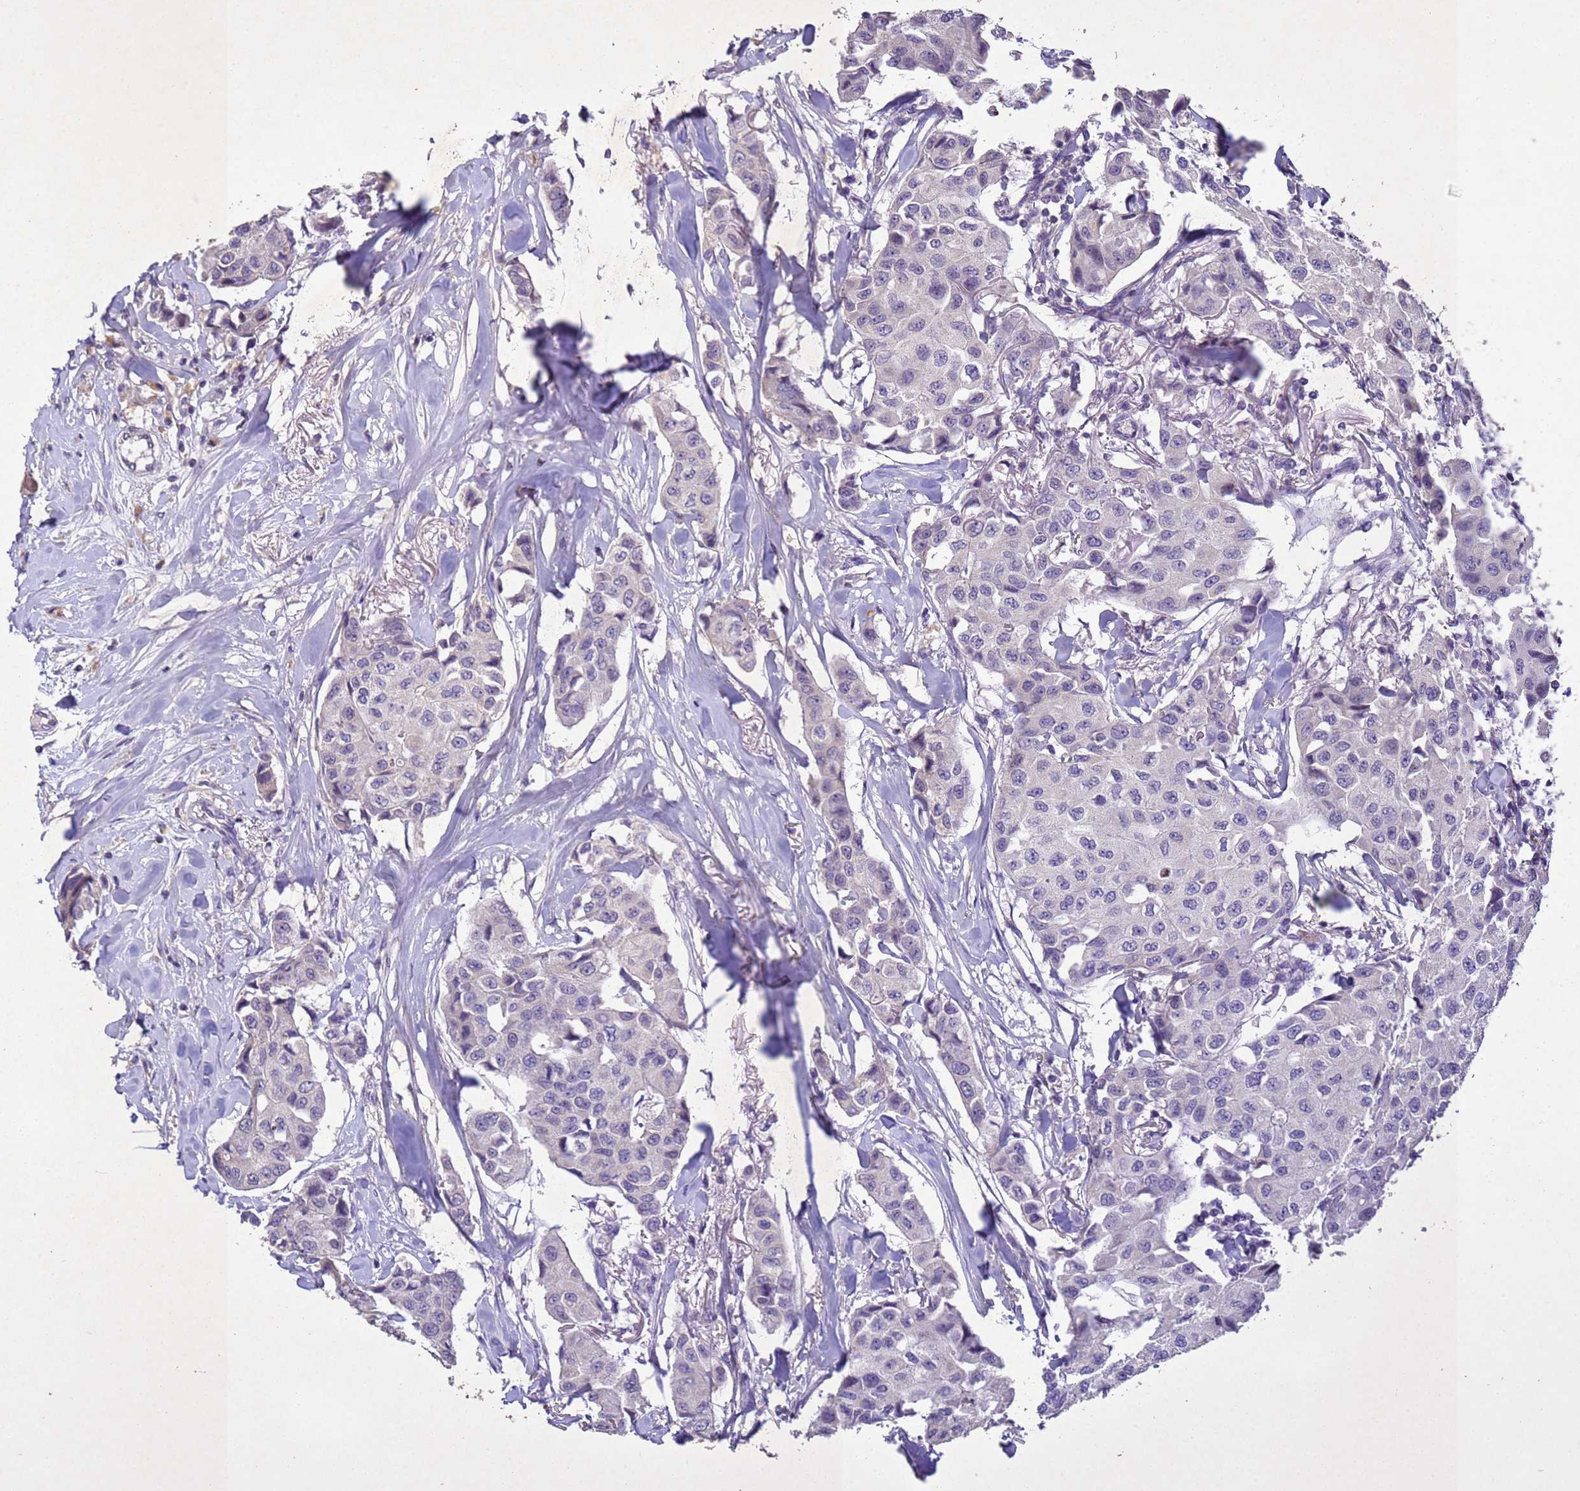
{"staining": {"intensity": "negative", "quantity": "none", "location": "none"}, "tissue": "breast cancer", "cell_type": "Tumor cells", "image_type": "cancer", "snomed": [{"axis": "morphology", "description": "Duct carcinoma"}, {"axis": "topography", "description": "Breast"}], "caption": "An IHC image of breast infiltrating ductal carcinoma is shown. There is no staining in tumor cells of breast infiltrating ductal carcinoma. (DAB (3,3'-diaminobenzidine) IHC with hematoxylin counter stain).", "gene": "NLRP11", "patient": {"sex": "female", "age": 80}}